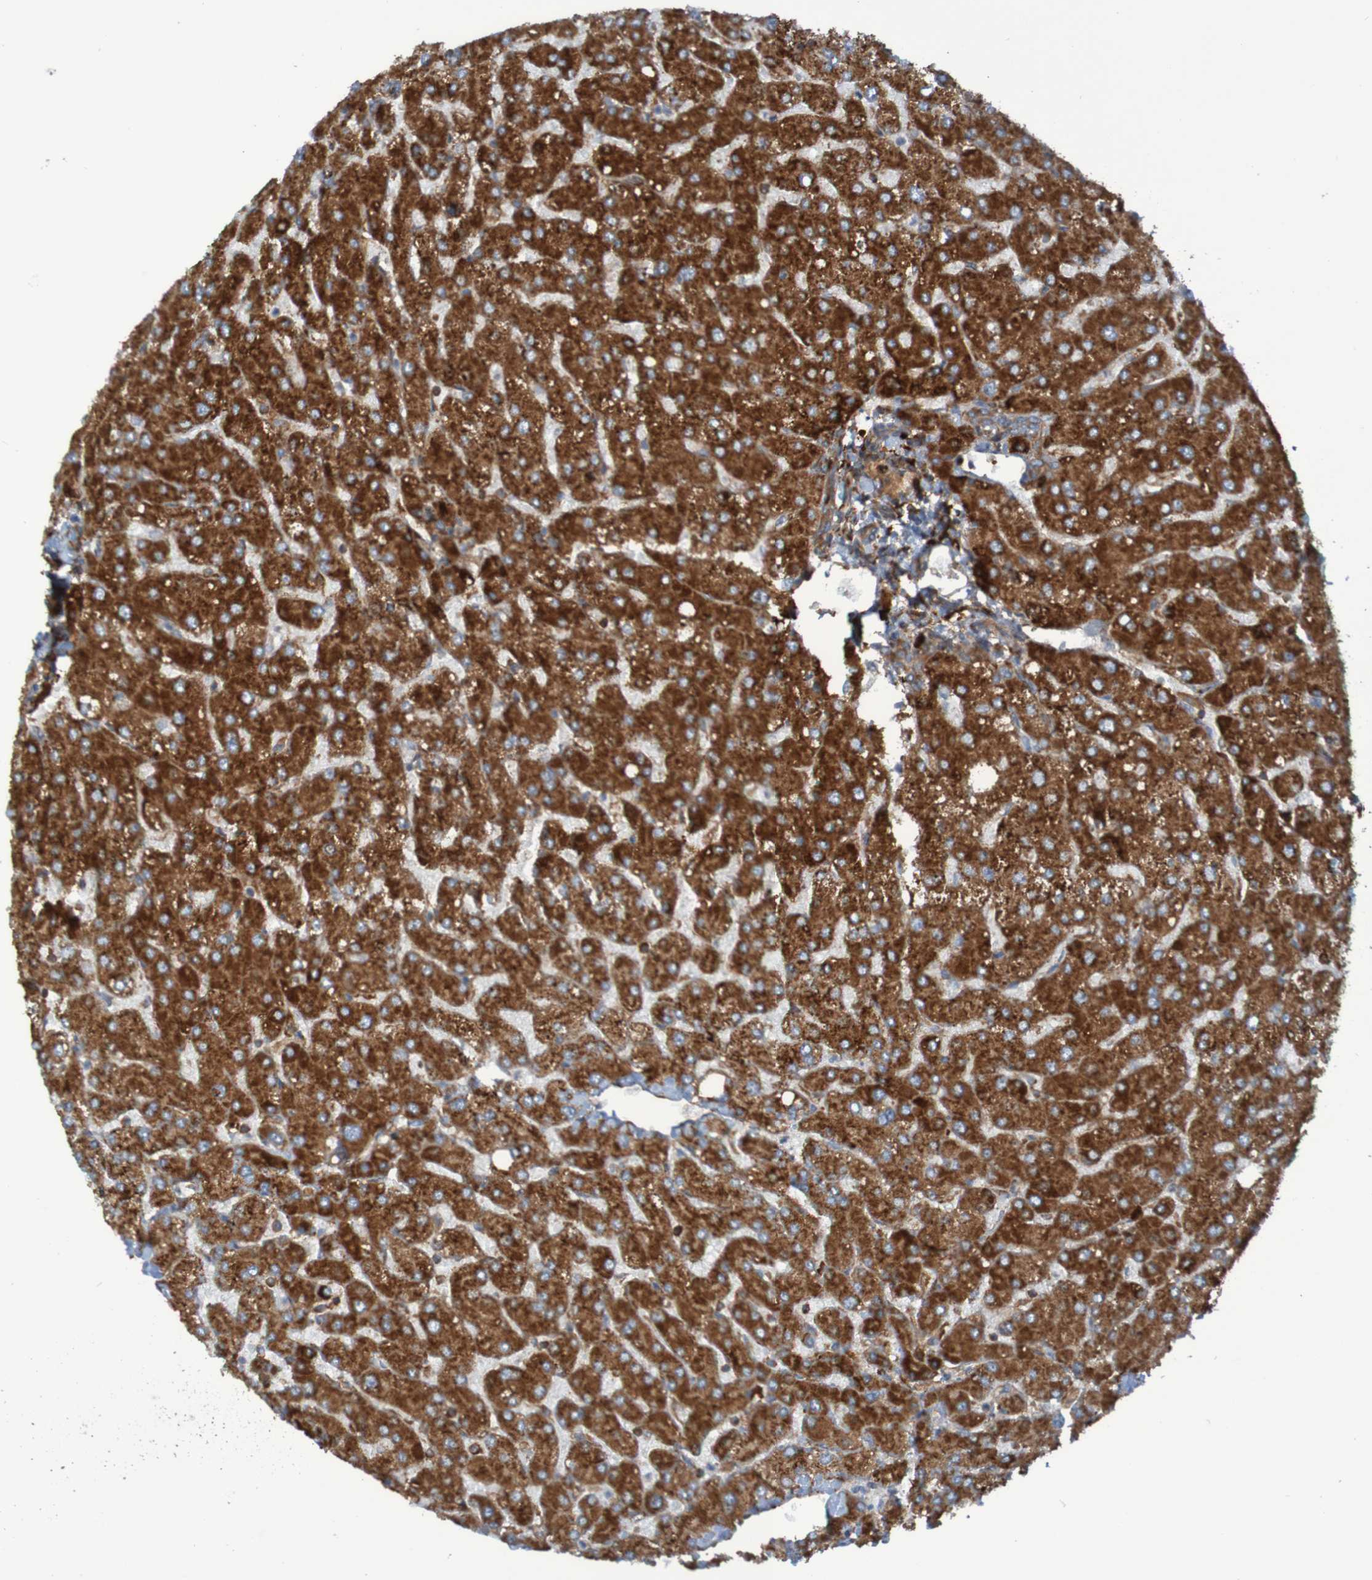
{"staining": {"intensity": "moderate", "quantity": ">75%", "location": "cytoplasmic/membranous"}, "tissue": "liver", "cell_type": "Cholangiocytes", "image_type": "normal", "snomed": [{"axis": "morphology", "description": "Normal tissue, NOS"}, {"axis": "topography", "description": "Liver"}], "caption": "A photomicrograph of human liver stained for a protein exhibits moderate cytoplasmic/membranous brown staining in cholangiocytes.", "gene": "RPL10", "patient": {"sex": "male", "age": 55}}